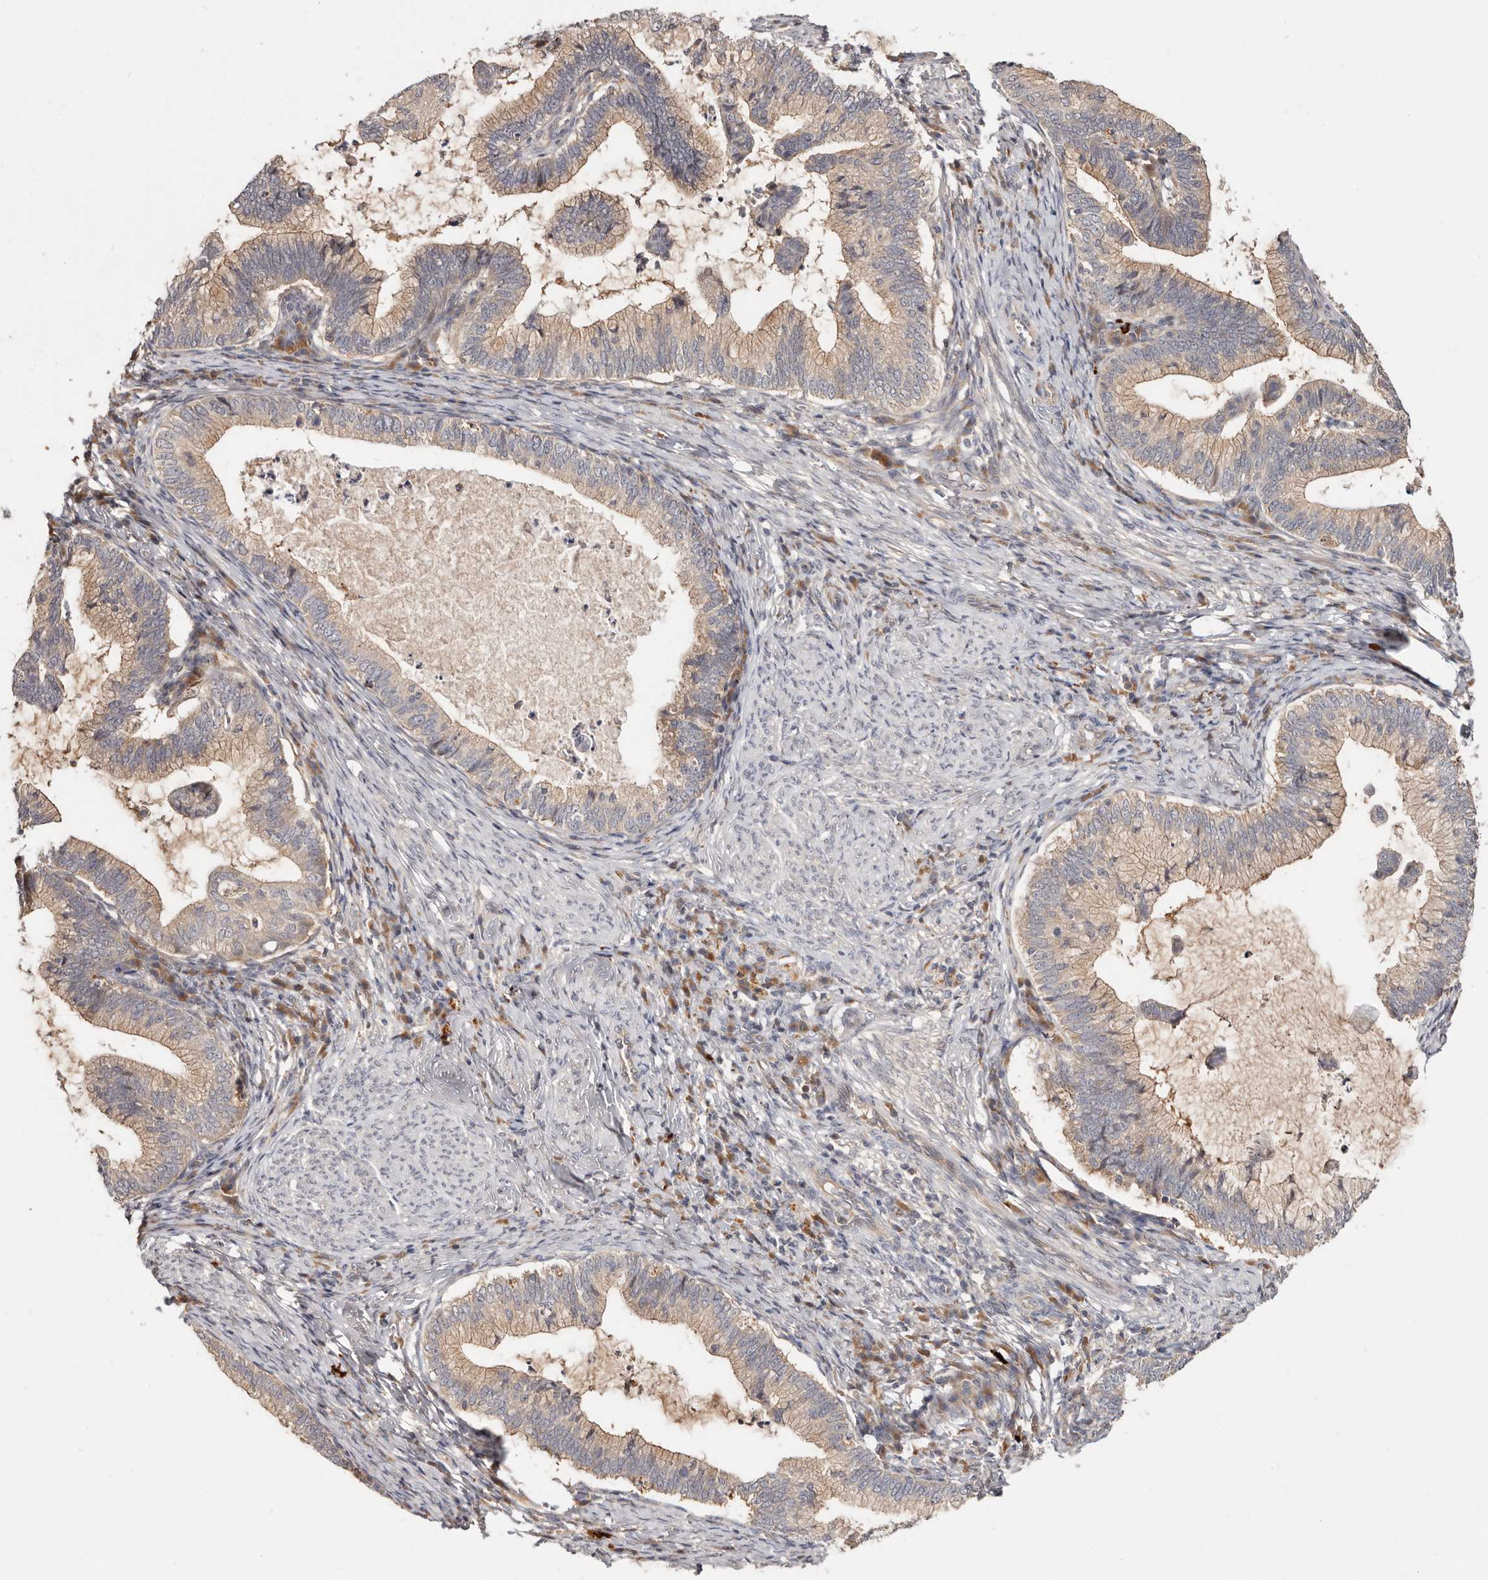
{"staining": {"intensity": "moderate", "quantity": ">75%", "location": "cytoplasmic/membranous"}, "tissue": "cervical cancer", "cell_type": "Tumor cells", "image_type": "cancer", "snomed": [{"axis": "morphology", "description": "Adenocarcinoma, NOS"}, {"axis": "topography", "description": "Cervix"}], "caption": "Adenocarcinoma (cervical) stained with a brown dye demonstrates moderate cytoplasmic/membranous positive positivity in approximately >75% of tumor cells.", "gene": "USP33", "patient": {"sex": "female", "age": 36}}